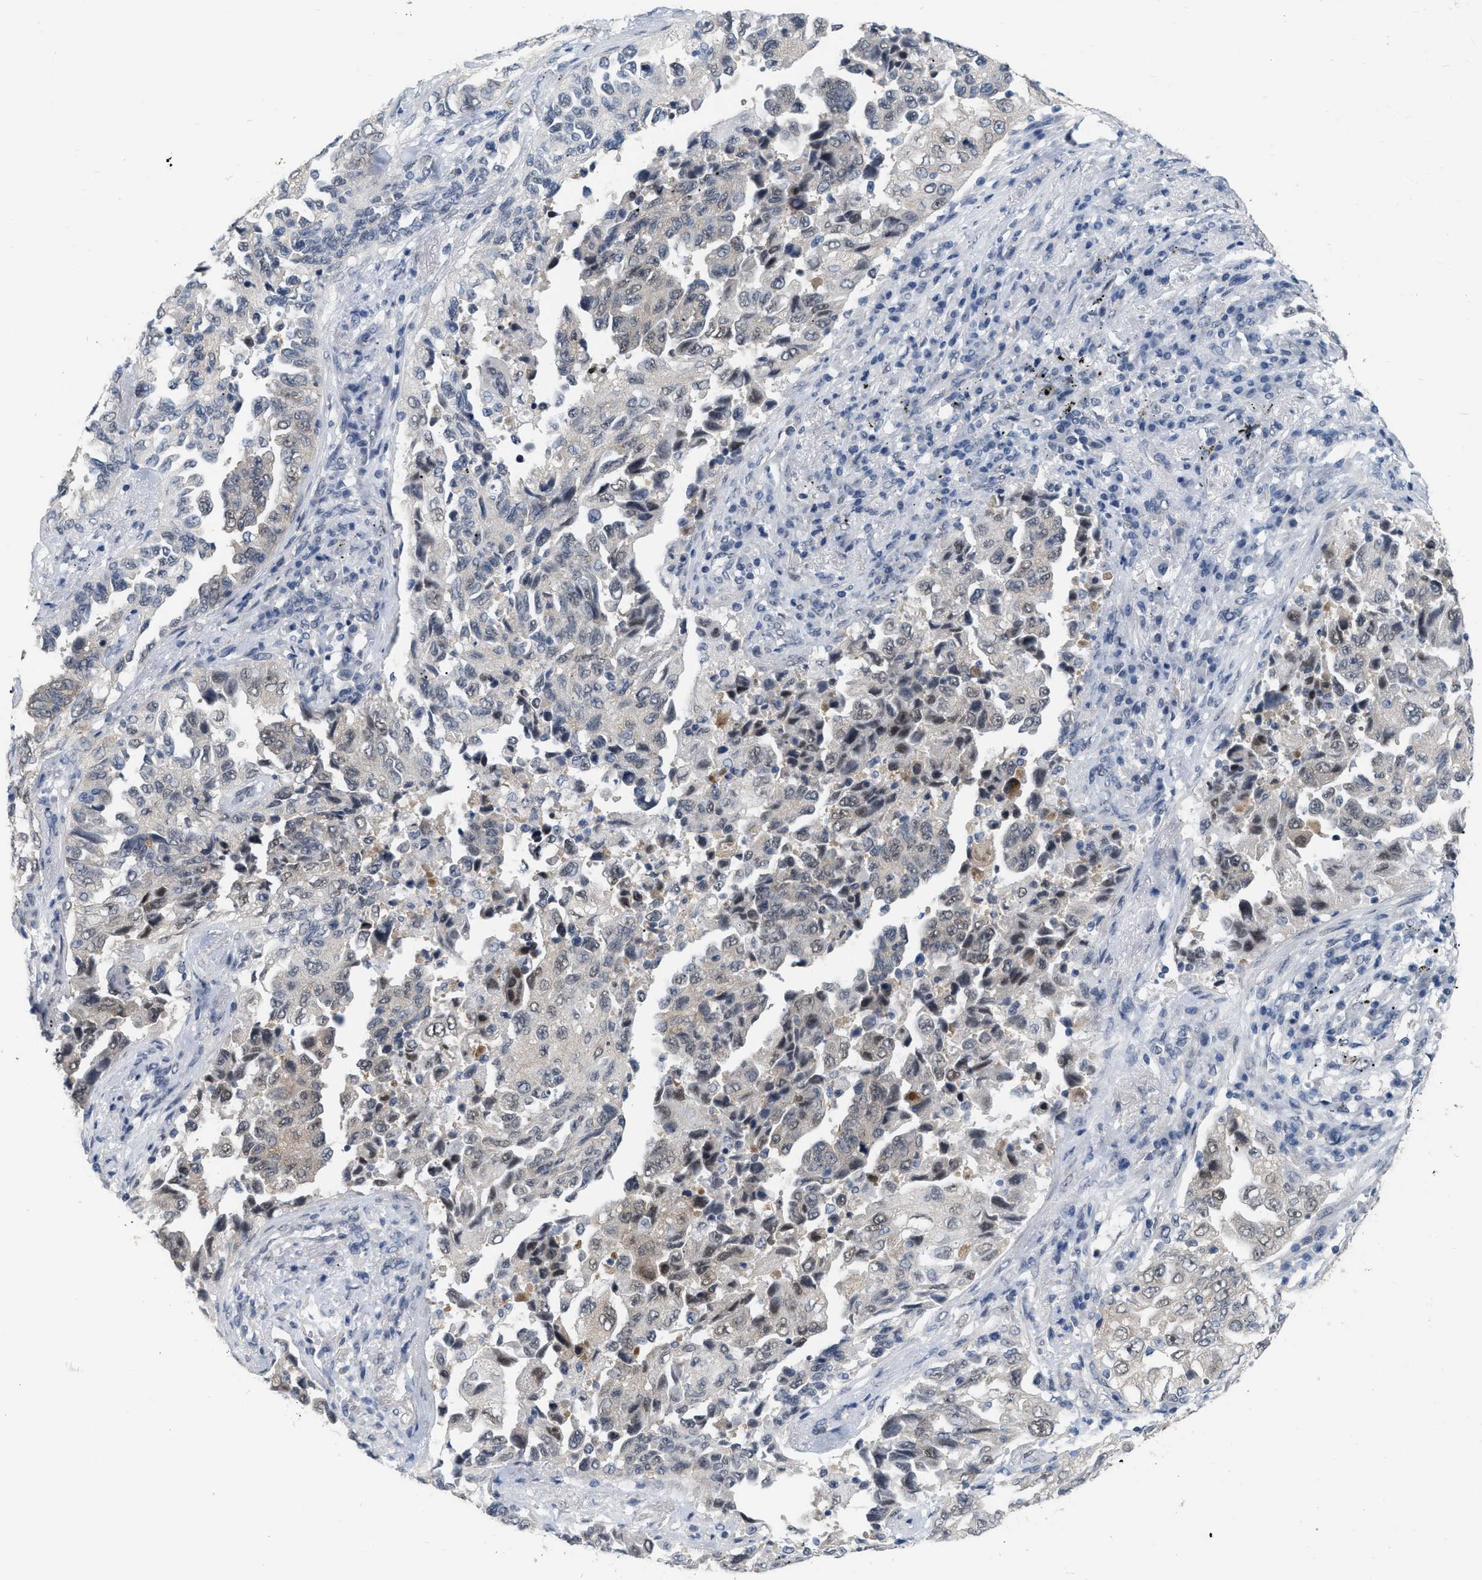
{"staining": {"intensity": "weak", "quantity": "<25%", "location": "cytoplasmic/membranous"}, "tissue": "lung cancer", "cell_type": "Tumor cells", "image_type": "cancer", "snomed": [{"axis": "morphology", "description": "Adenocarcinoma, NOS"}, {"axis": "topography", "description": "Lung"}], "caption": "Protein analysis of lung cancer demonstrates no significant positivity in tumor cells.", "gene": "RUVBL1", "patient": {"sex": "female", "age": 51}}